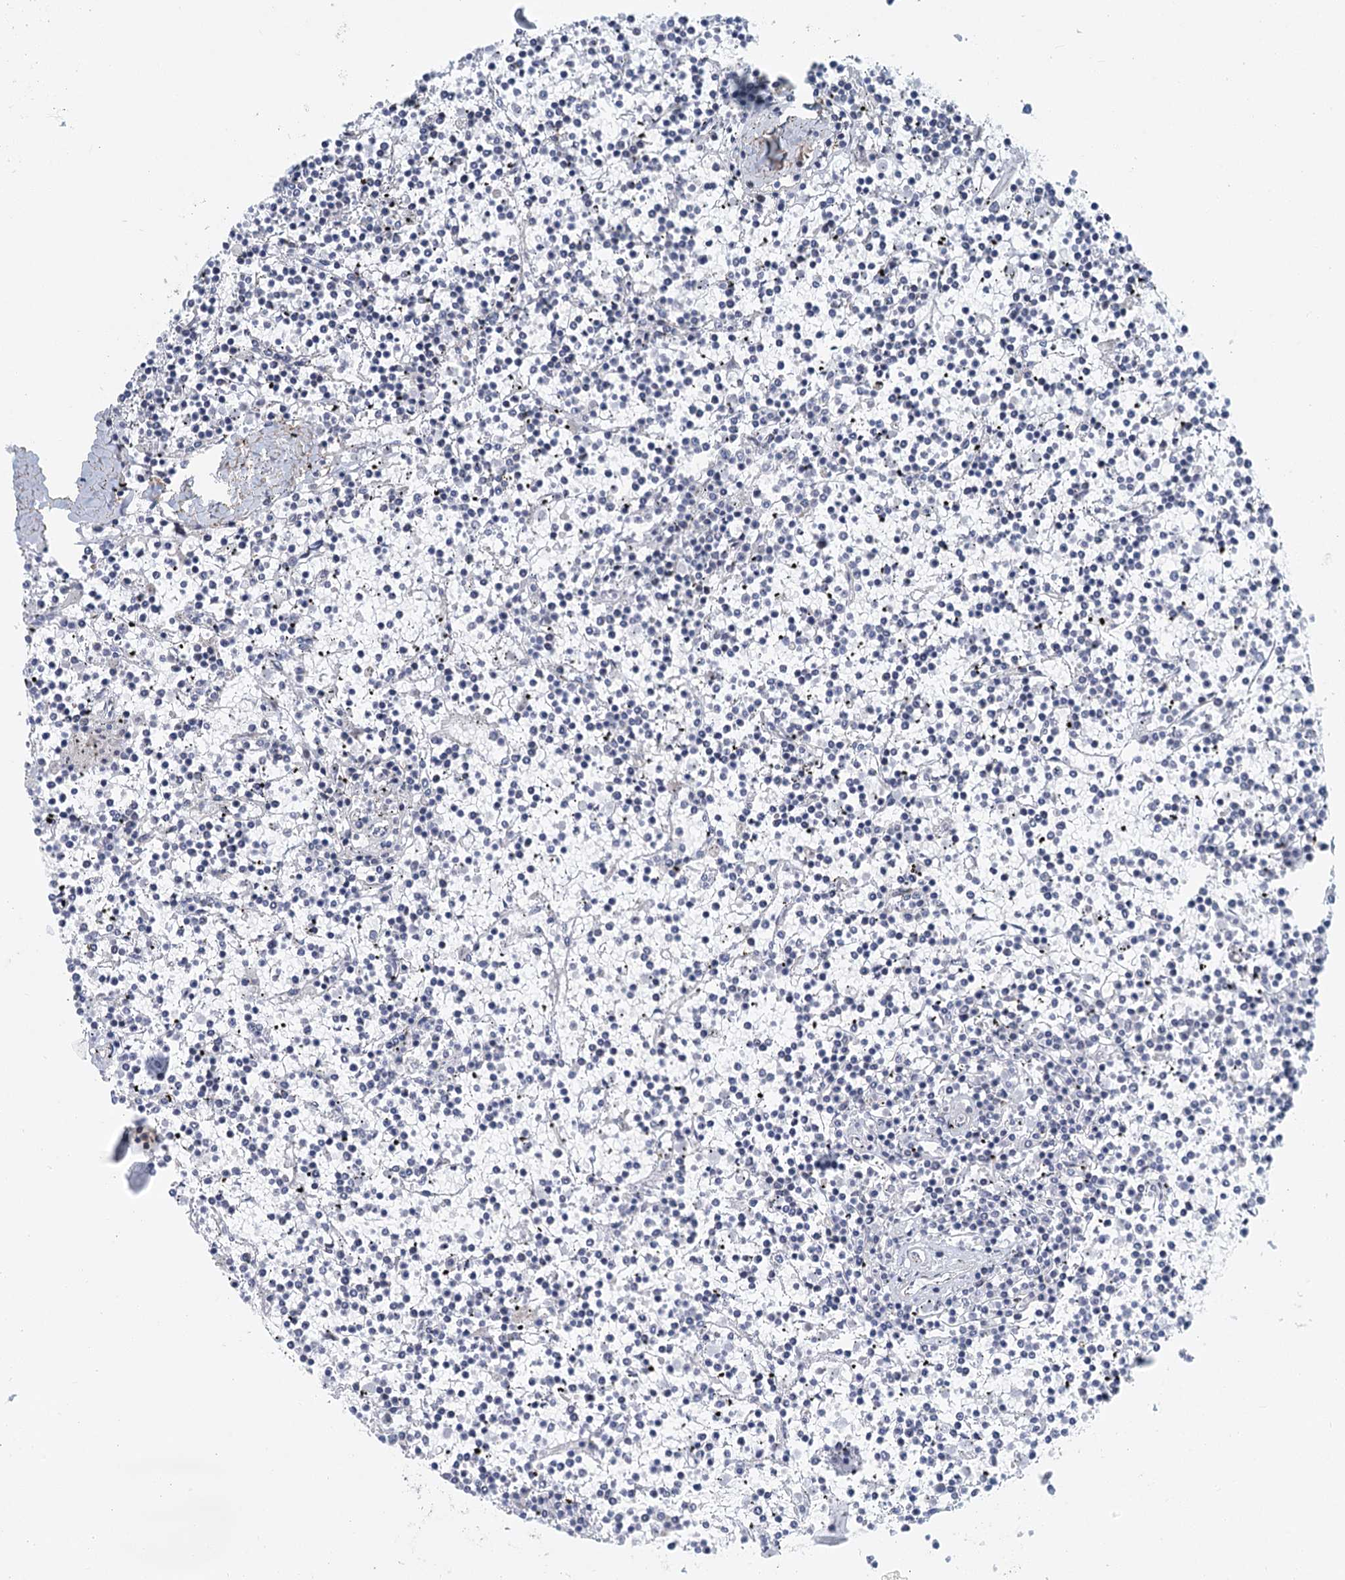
{"staining": {"intensity": "negative", "quantity": "none", "location": "none"}, "tissue": "lymphoma", "cell_type": "Tumor cells", "image_type": "cancer", "snomed": [{"axis": "morphology", "description": "Malignant lymphoma, non-Hodgkin's type, Low grade"}, {"axis": "topography", "description": "Spleen"}], "caption": "Tumor cells show no significant expression in lymphoma.", "gene": "ZNF527", "patient": {"sex": "female", "age": 19}}